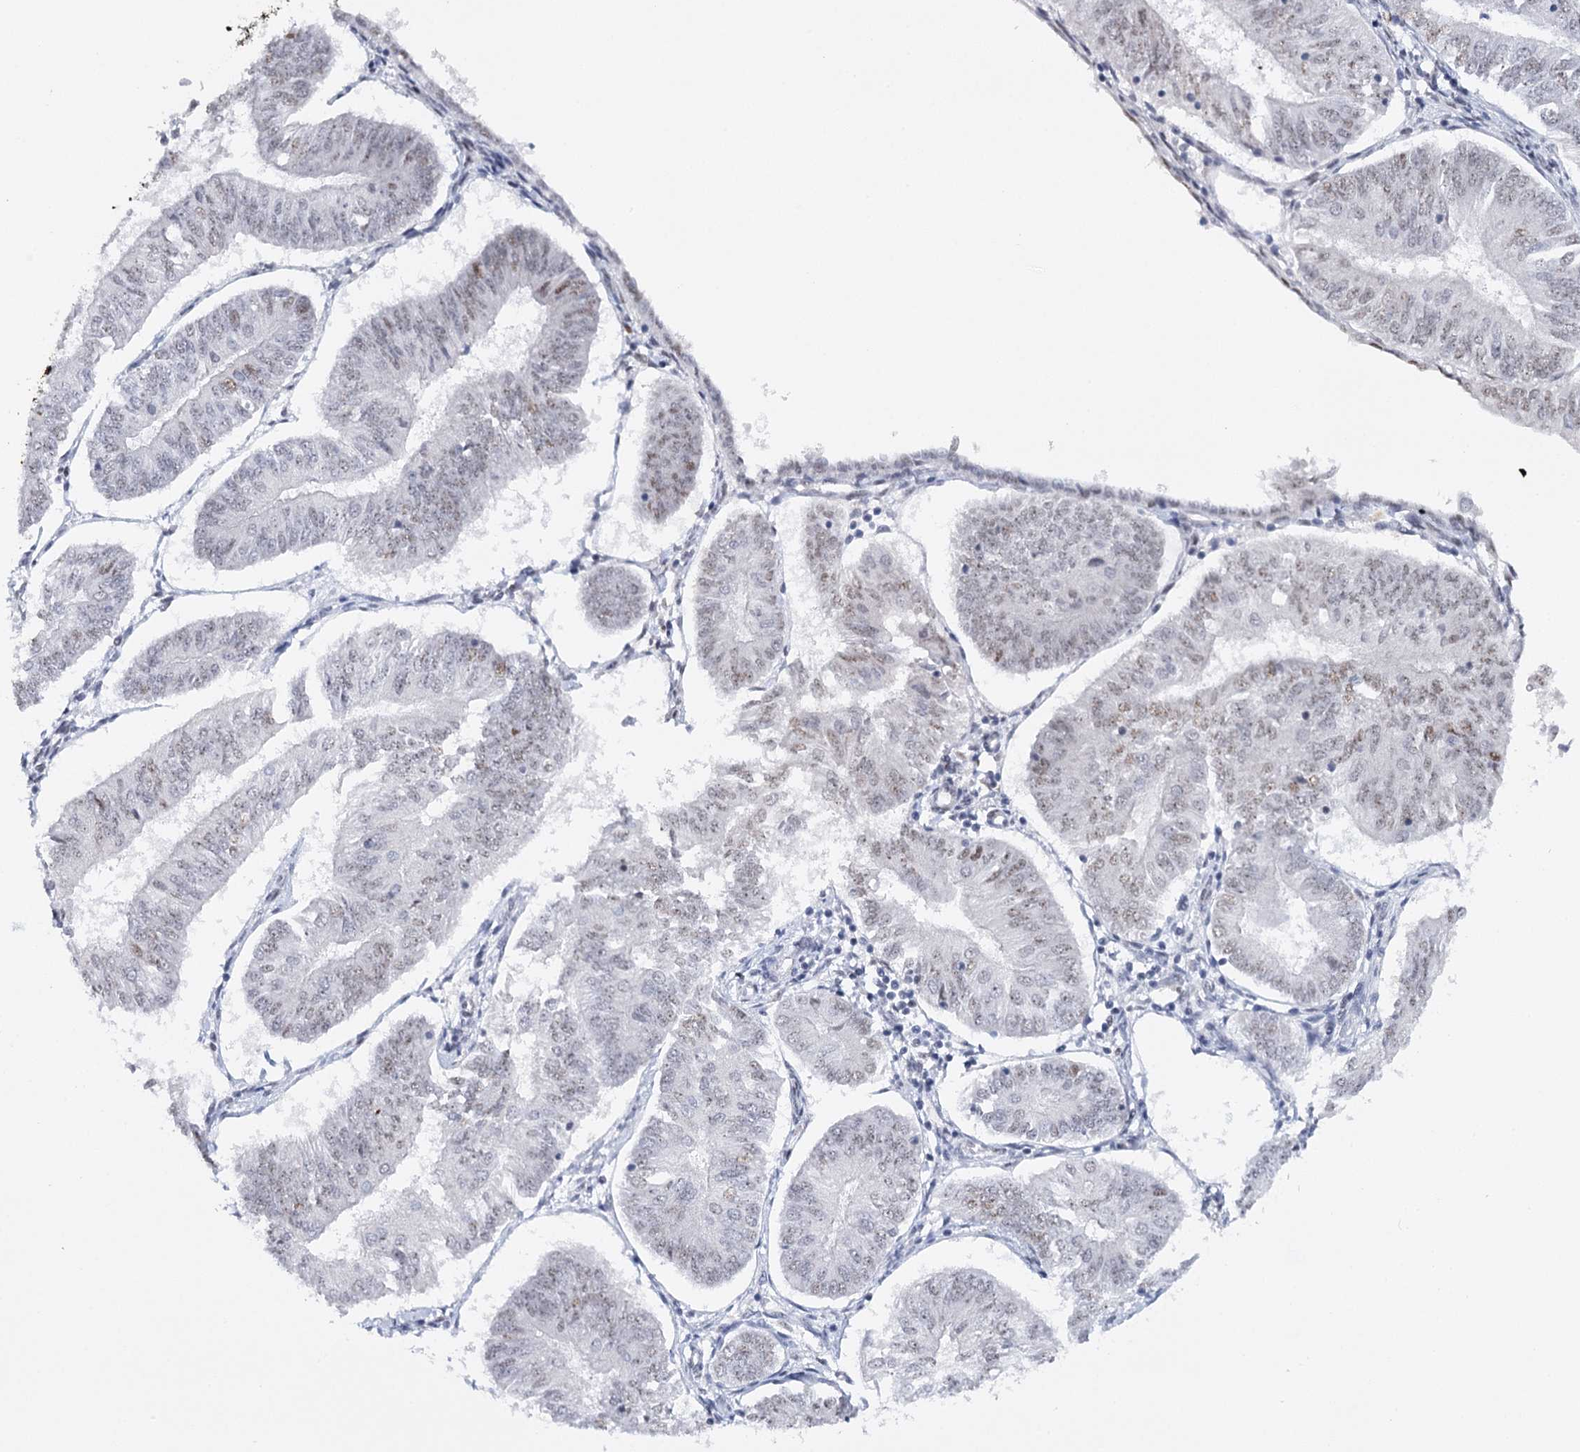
{"staining": {"intensity": "moderate", "quantity": "<25%", "location": "nuclear"}, "tissue": "endometrial cancer", "cell_type": "Tumor cells", "image_type": "cancer", "snomed": [{"axis": "morphology", "description": "Adenocarcinoma, NOS"}, {"axis": "topography", "description": "Endometrium"}], "caption": "DAB immunohistochemical staining of human endometrial cancer shows moderate nuclear protein expression in approximately <25% of tumor cells.", "gene": "TP53", "patient": {"sex": "female", "age": 58}}